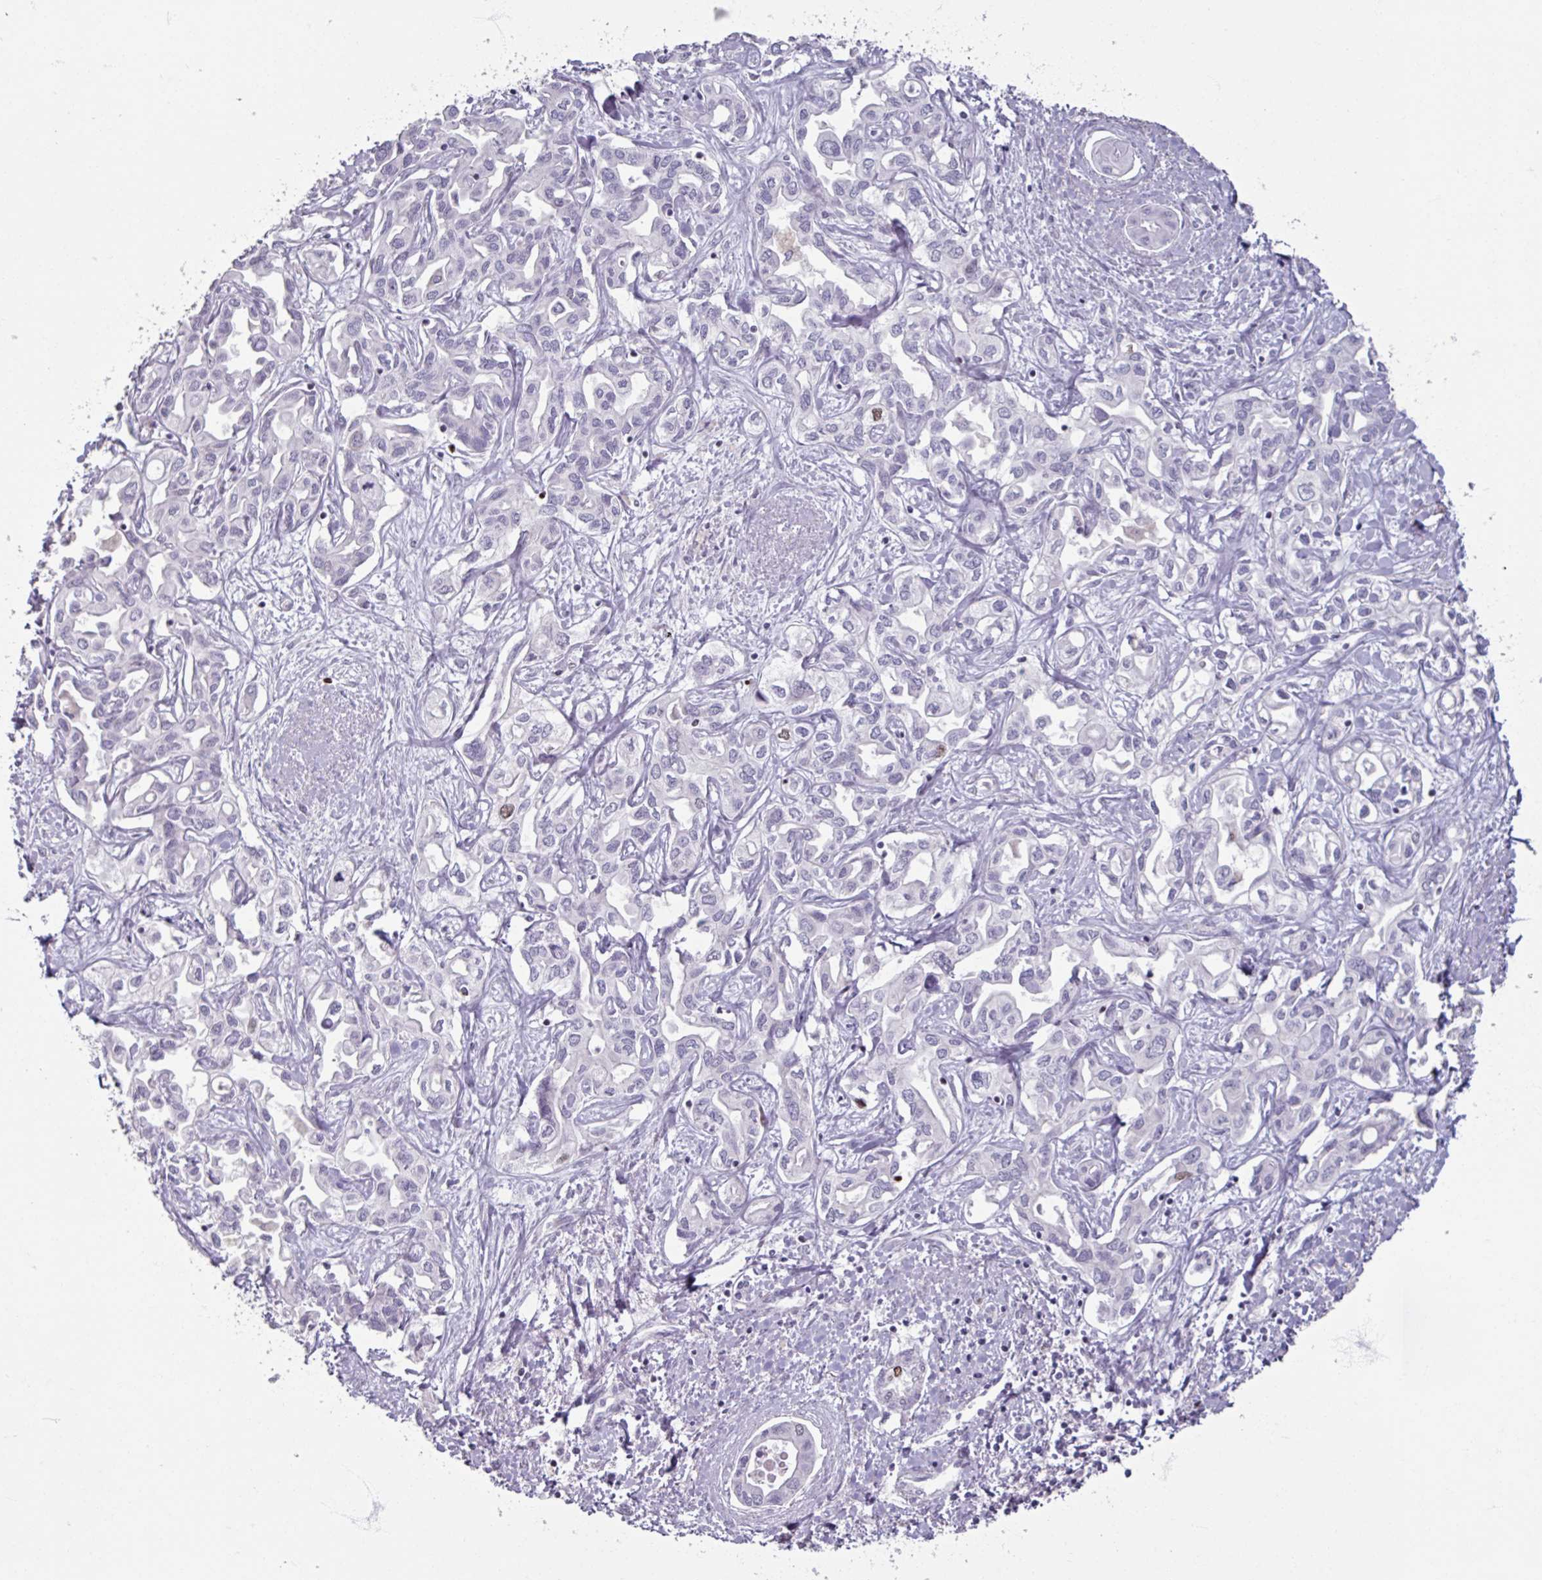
{"staining": {"intensity": "negative", "quantity": "none", "location": "none"}, "tissue": "liver cancer", "cell_type": "Tumor cells", "image_type": "cancer", "snomed": [{"axis": "morphology", "description": "Cholangiocarcinoma"}, {"axis": "topography", "description": "Liver"}], "caption": "IHC of human cholangiocarcinoma (liver) shows no staining in tumor cells. The staining is performed using DAB (3,3'-diaminobenzidine) brown chromogen with nuclei counter-stained in using hematoxylin.", "gene": "ATAD2", "patient": {"sex": "female", "age": 64}}